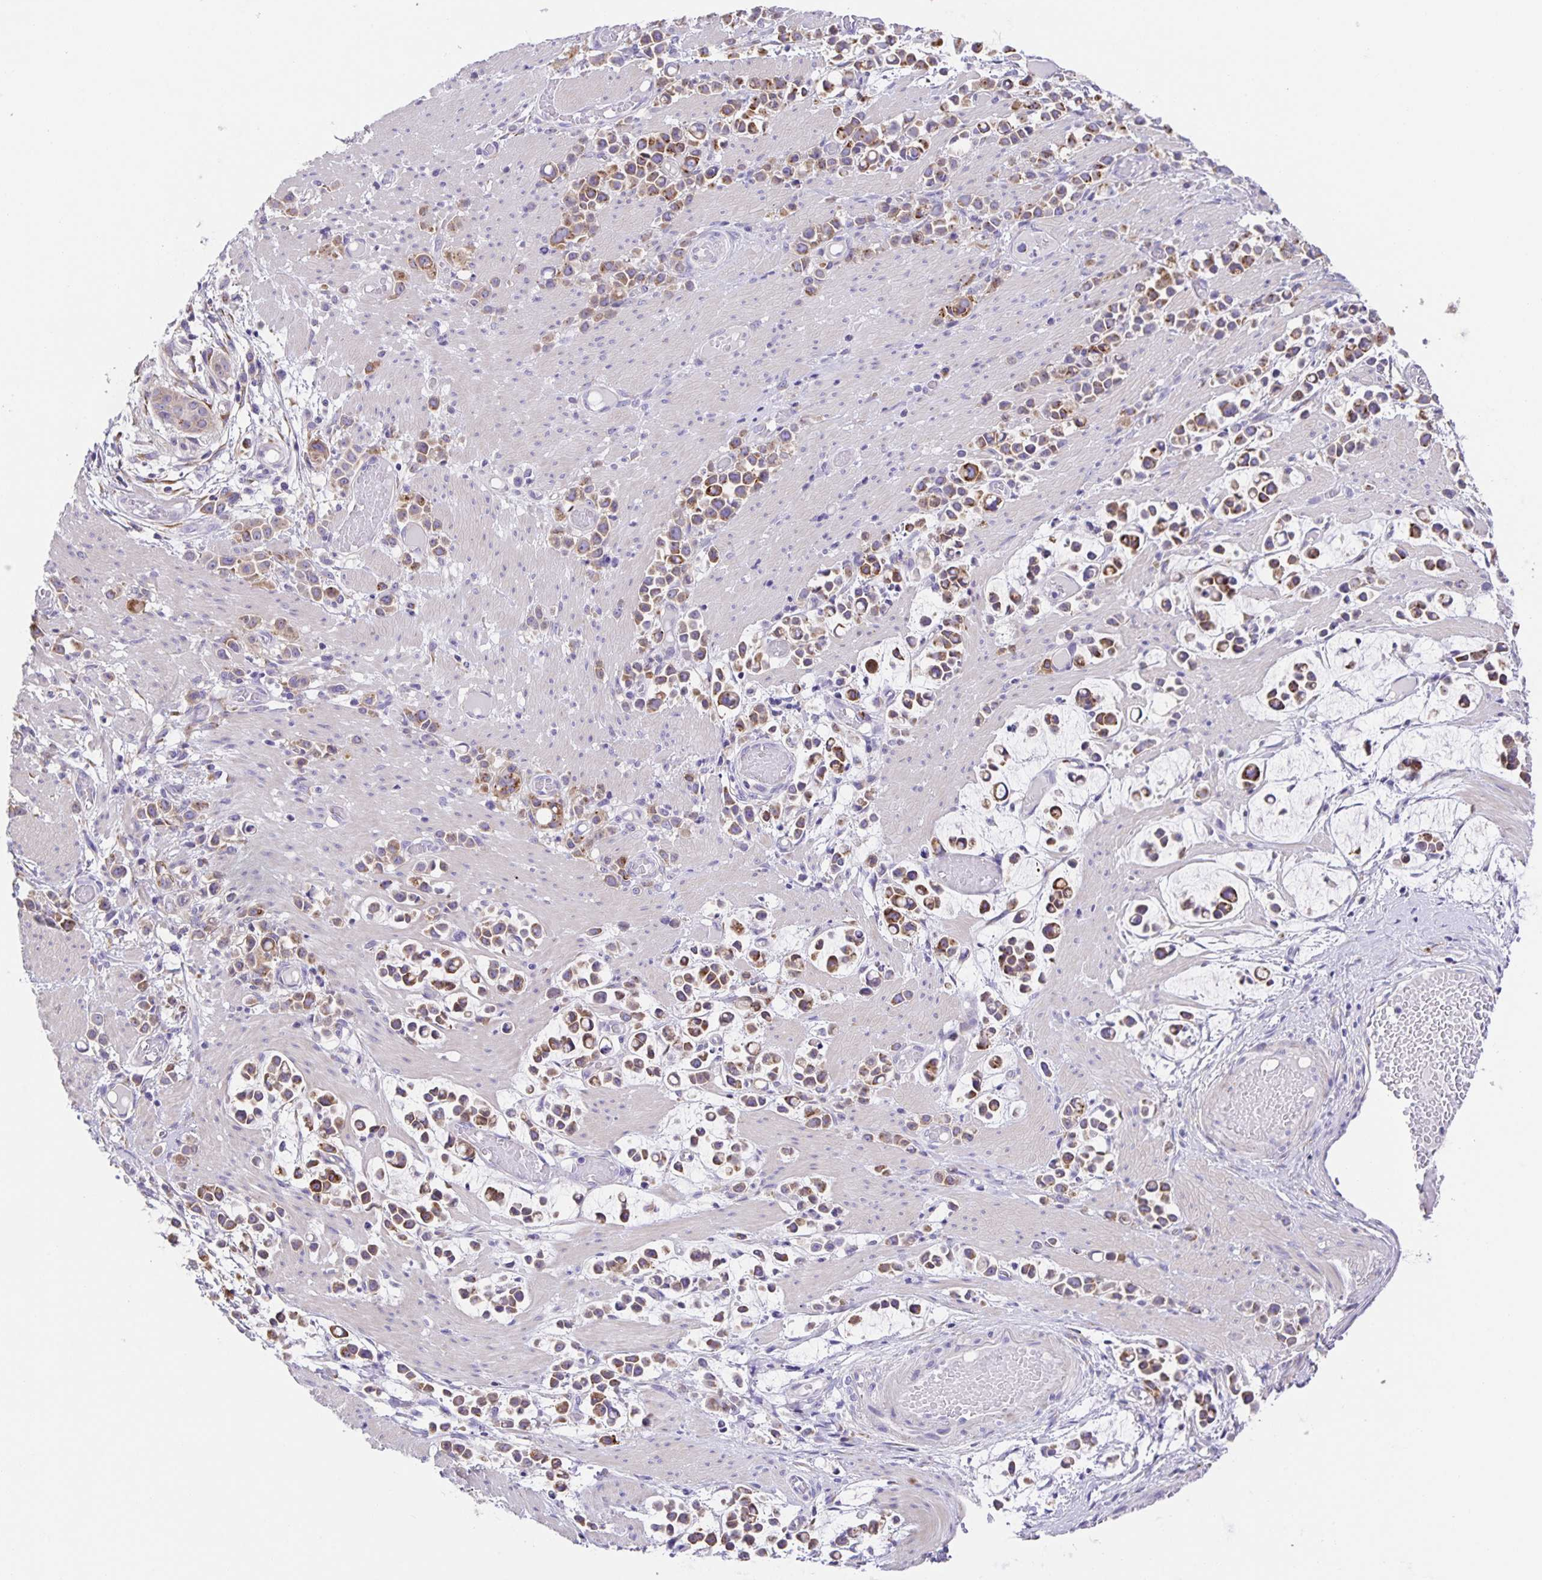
{"staining": {"intensity": "moderate", "quantity": "25%-75%", "location": "cytoplasmic/membranous"}, "tissue": "stomach cancer", "cell_type": "Tumor cells", "image_type": "cancer", "snomed": [{"axis": "morphology", "description": "Adenocarcinoma, NOS"}, {"axis": "topography", "description": "Stomach"}], "caption": "Human stomach adenocarcinoma stained with a protein marker shows moderate staining in tumor cells.", "gene": "PRR36", "patient": {"sex": "male", "age": 82}}